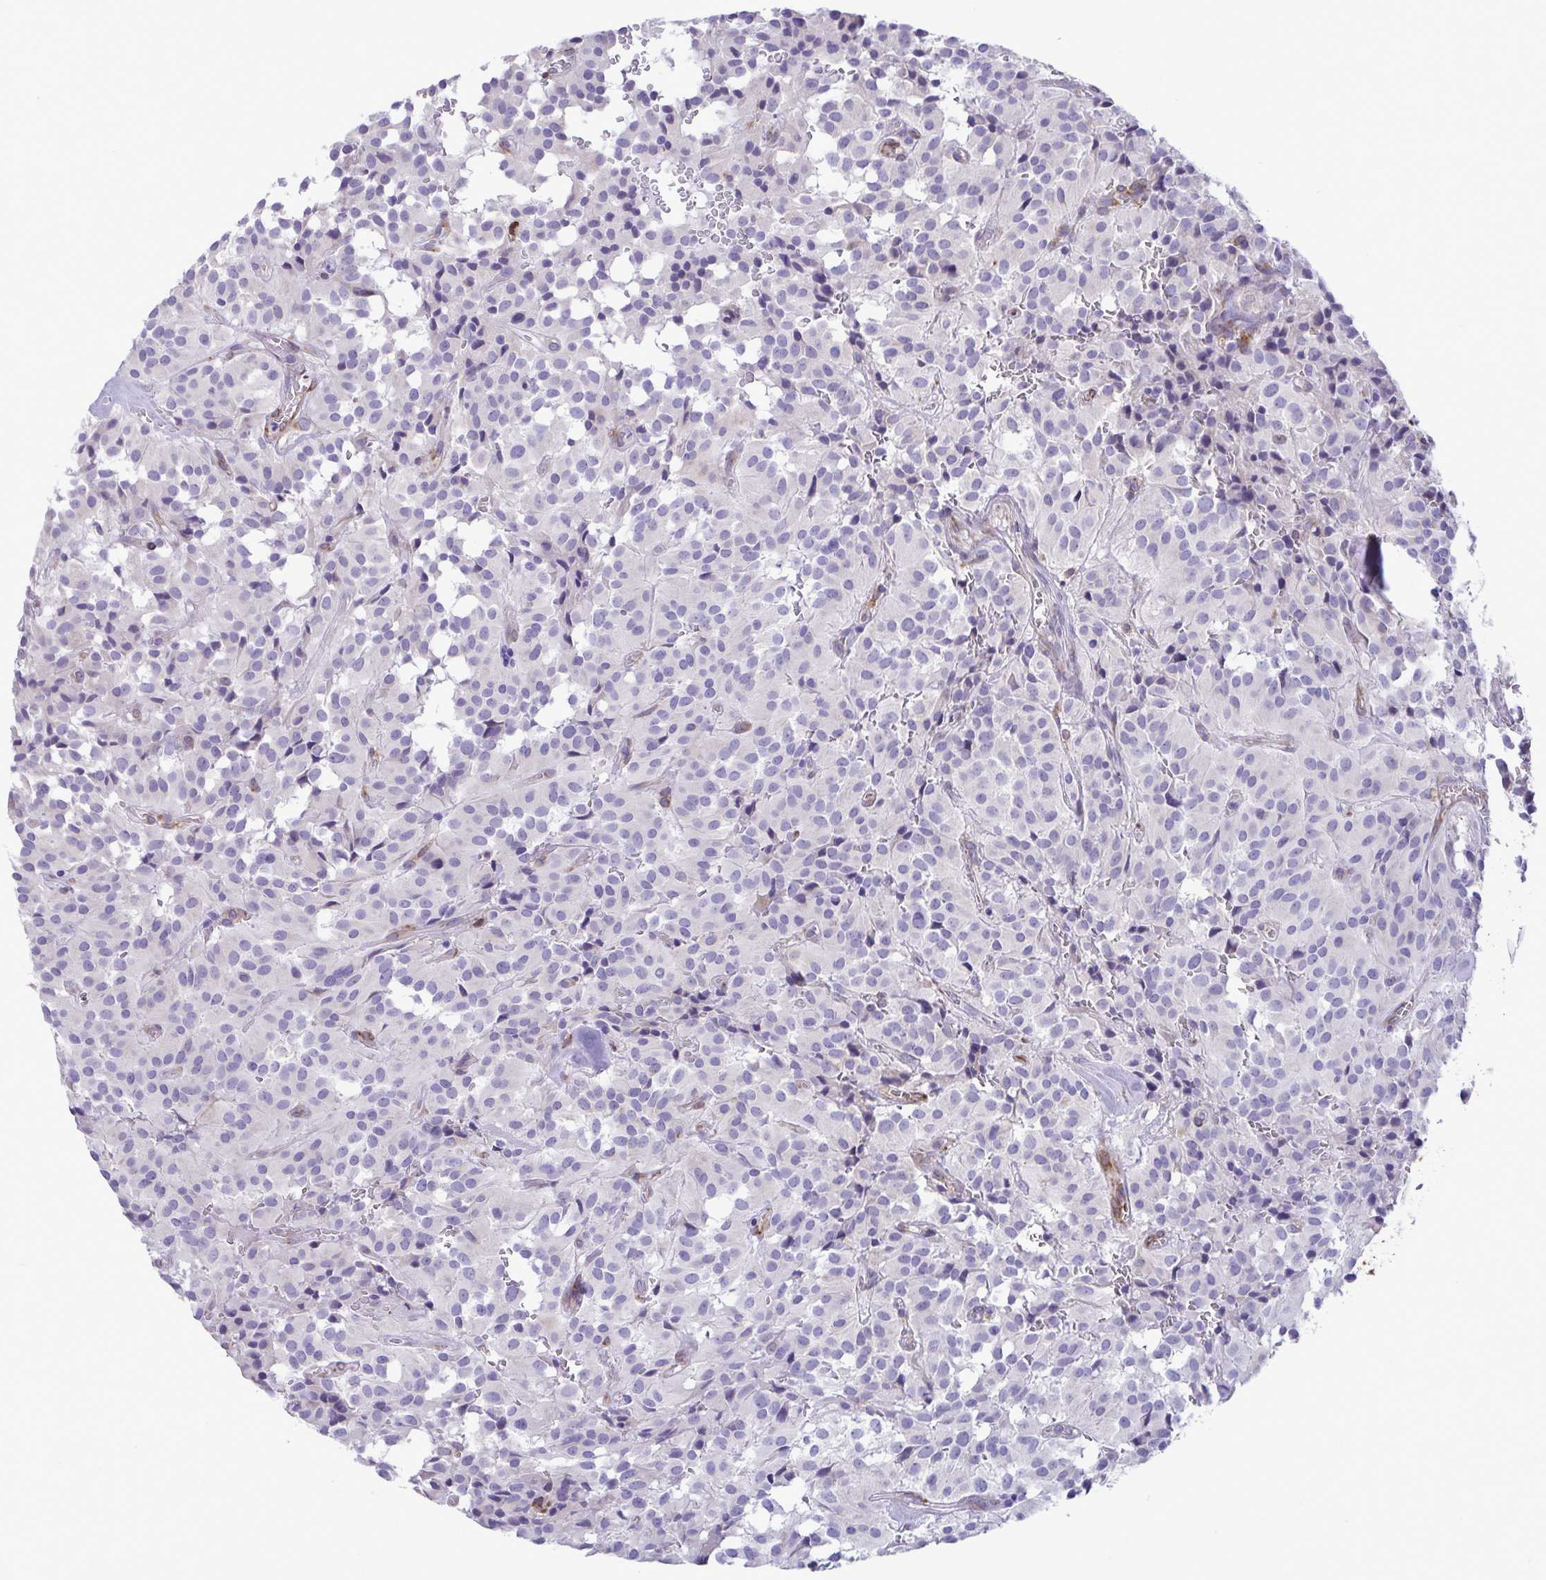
{"staining": {"intensity": "negative", "quantity": "none", "location": "none"}, "tissue": "glioma", "cell_type": "Tumor cells", "image_type": "cancer", "snomed": [{"axis": "morphology", "description": "Glioma, malignant, Low grade"}, {"axis": "topography", "description": "Brain"}], "caption": "Tumor cells are negative for brown protein staining in malignant glioma (low-grade). (DAB IHC with hematoxylin counter stain).", "gene": "ASPH", "patient": {"sex": "male", "age": 42}}